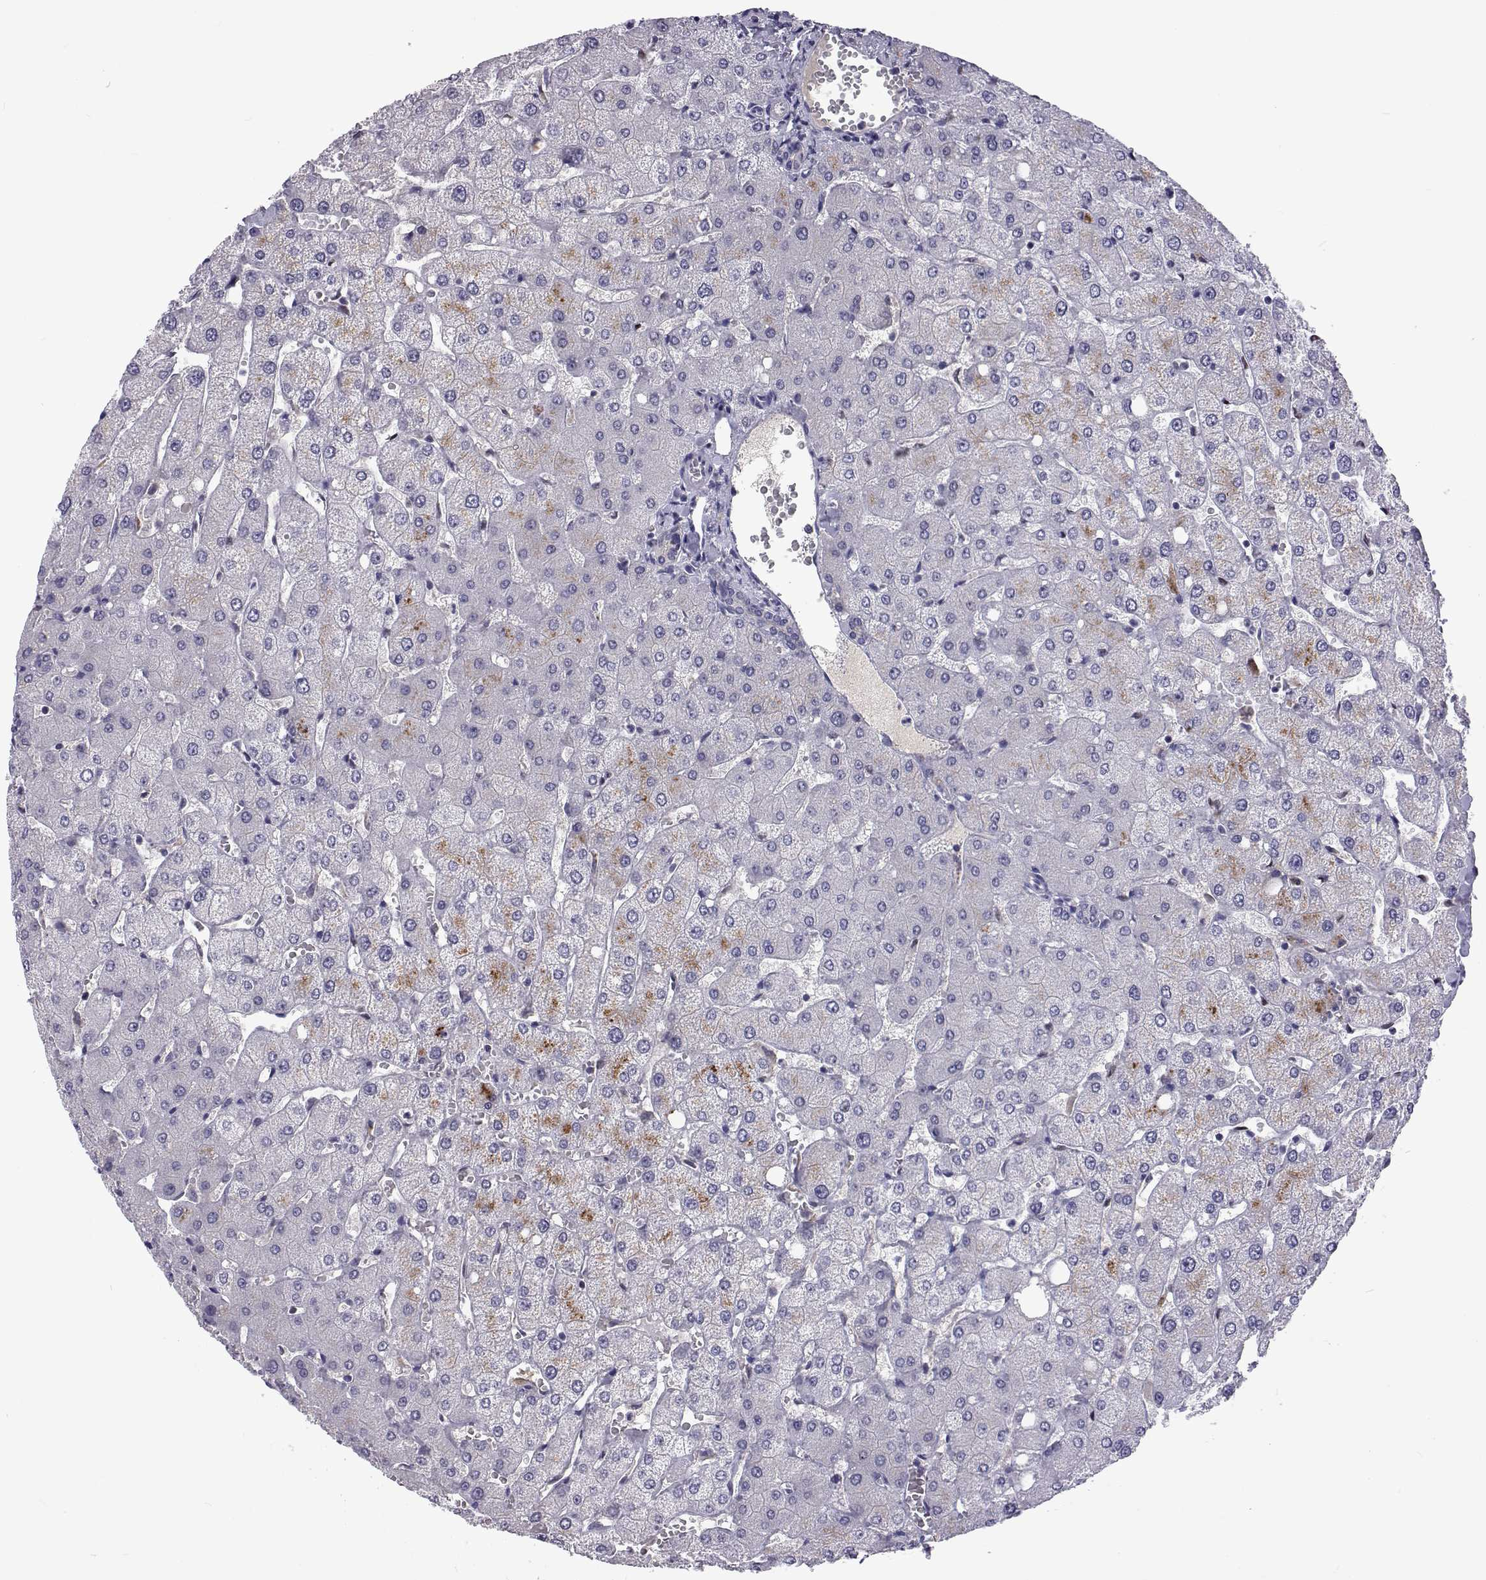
{"staining": {"intensity": "negative", "quantity": "none", "location": "none"}, "tissue": "liver", "cell_type": "Cholangiocytes", "image_type": "normal", "snomed": [{"axis": "morphology", "description": "Normal tissue, NOS"}, {"axis": "topography", "description": "Liver"}], "caption": "This is an immunohistochemistry histopathology image of unremarkable liver. There is no positivity in cholangiocytes.", "gene": "TCF15", "patient": {"sex": "female", "age": 54}}